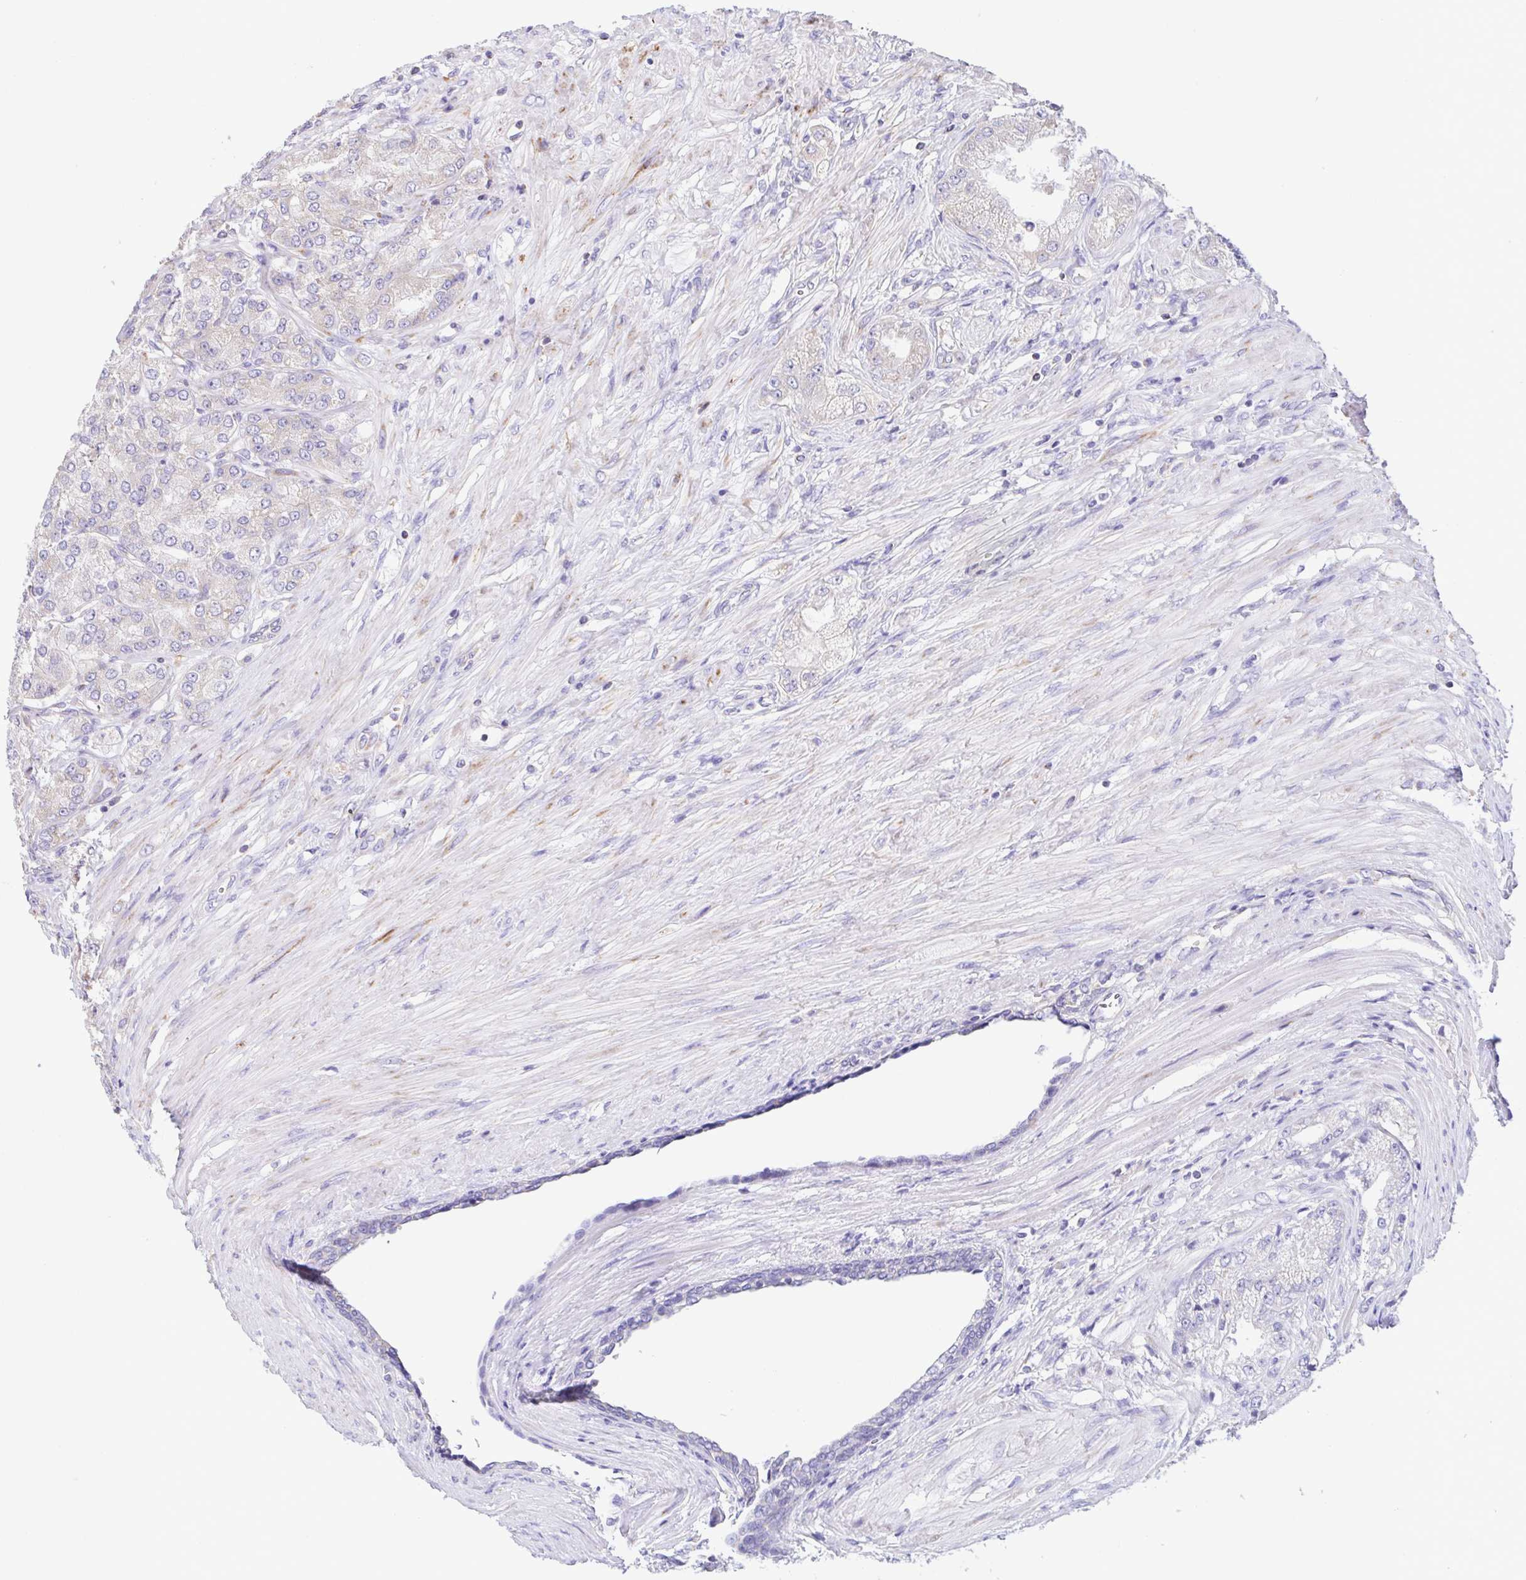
{"staining": {"intensity": "negative", "quantity": "none", "location": "none"}, "tissue": "prostate cancer", "cell_type": "Tumor cells", "image_type": "cancer", "snomed": [{"axis": "morphology", "description": "Adenocarcinoma, High grade"}, {"axis": "topography", "description": "Prostate"}], "caption": "This is an IHC micrograph of human high-grade adenocarcinoma (prostate). There is no expression in tumor cells.", "gene": "GINM1", "patient": {"sex": "male", "age": 61}}